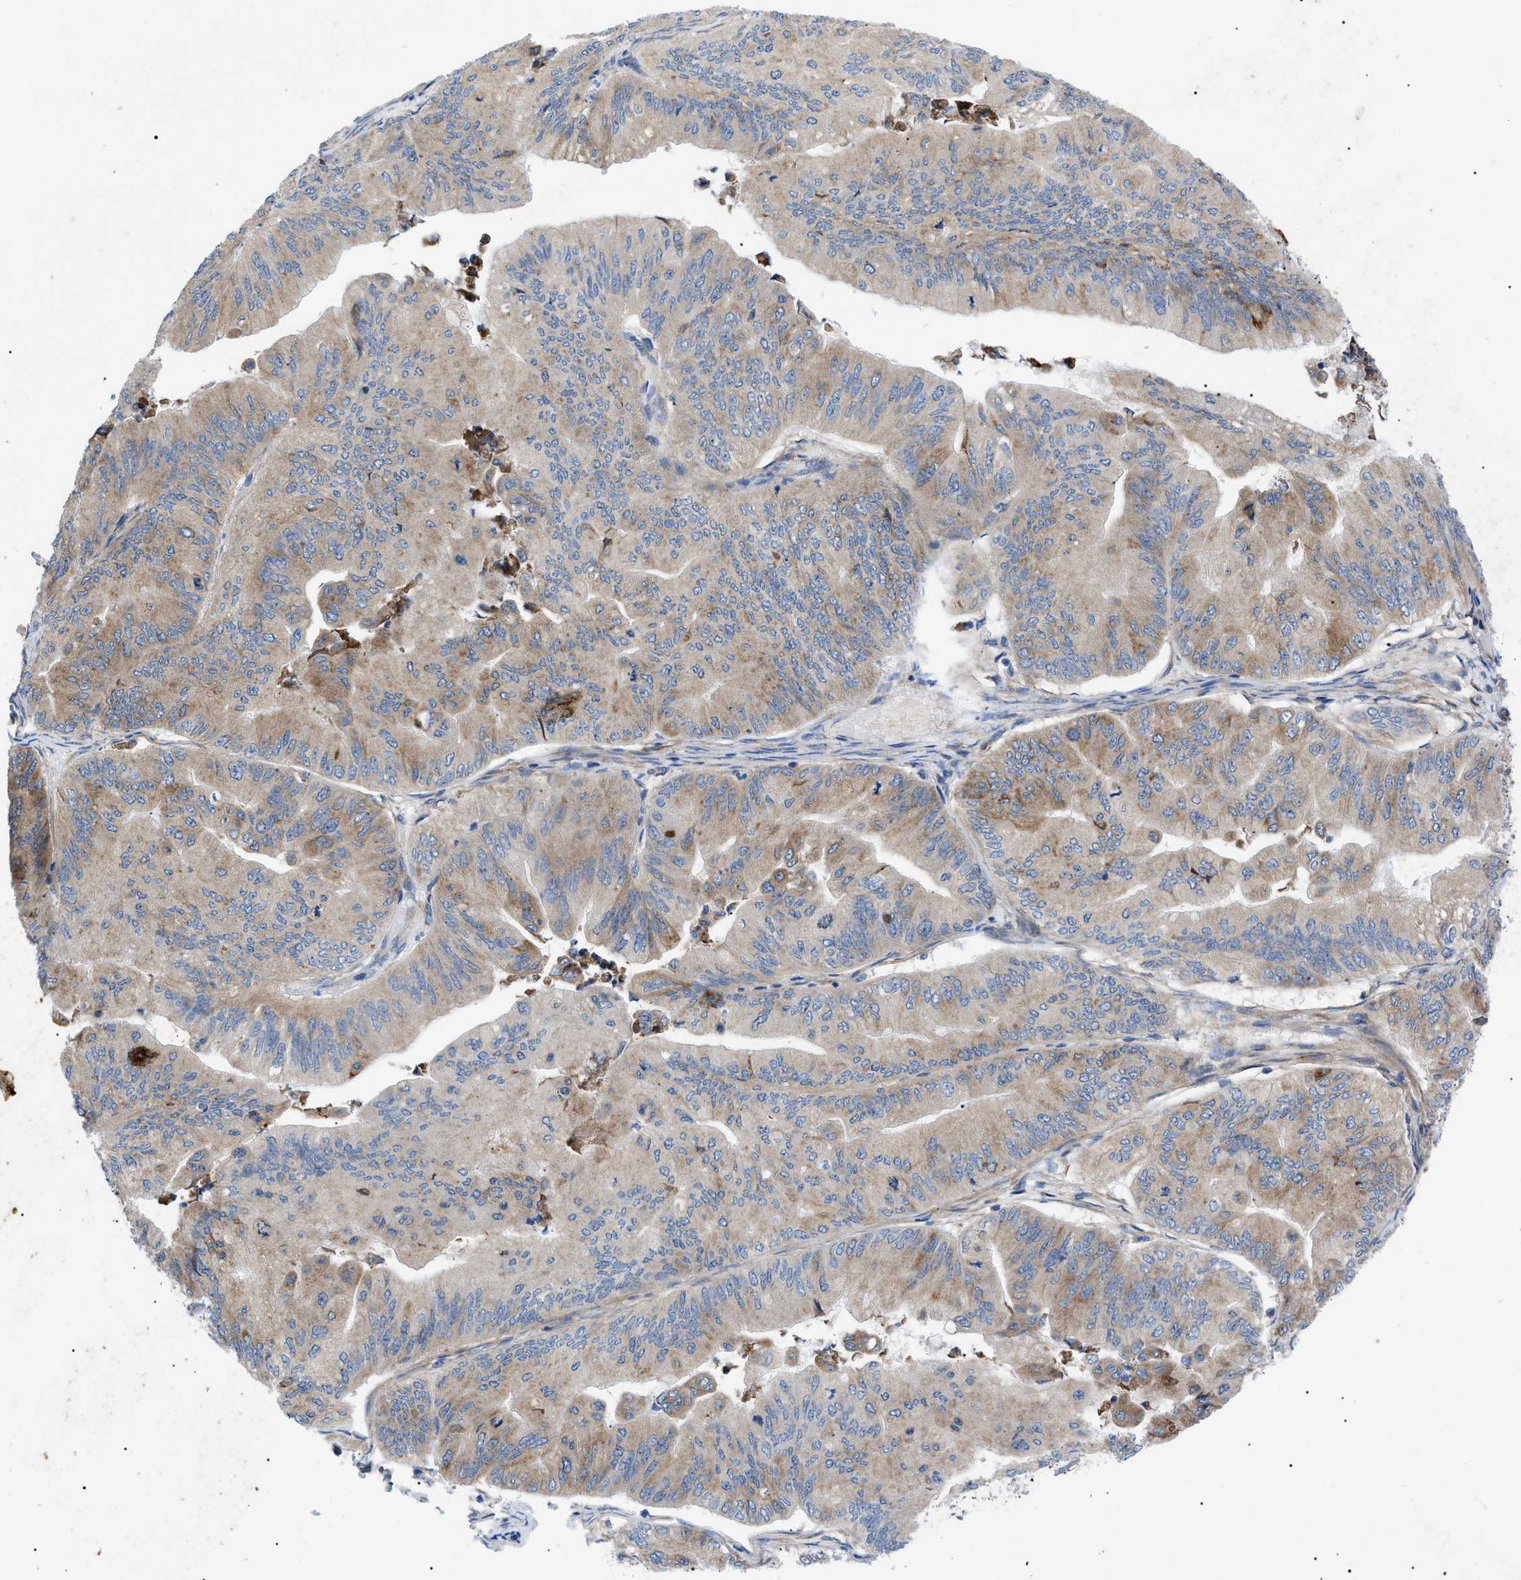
{"staining": {"intensity": "moderate", "quantity": "25%-75%", "location": "cytoplasmic/membranous"}, "tissue": "ovarian cancer", "cell_type": "Tumor cells", "image_type": "cancer", "snomed": [{"axis": "morphology", "description": "Cystadenocarcinoma, mucinous, NOS"}, {"axis": "topography", "description": "Ovary"}], "caption": "This micrograph reveals IHC staining of ovarian cancer (mucinous cystadenocarcinoma), with medium moderate cytoplasmic/membranous staining in about 25%-75% of tumor cells.", "gene": "HSPB8", "patient": {"sex": "female", "age": 61}}